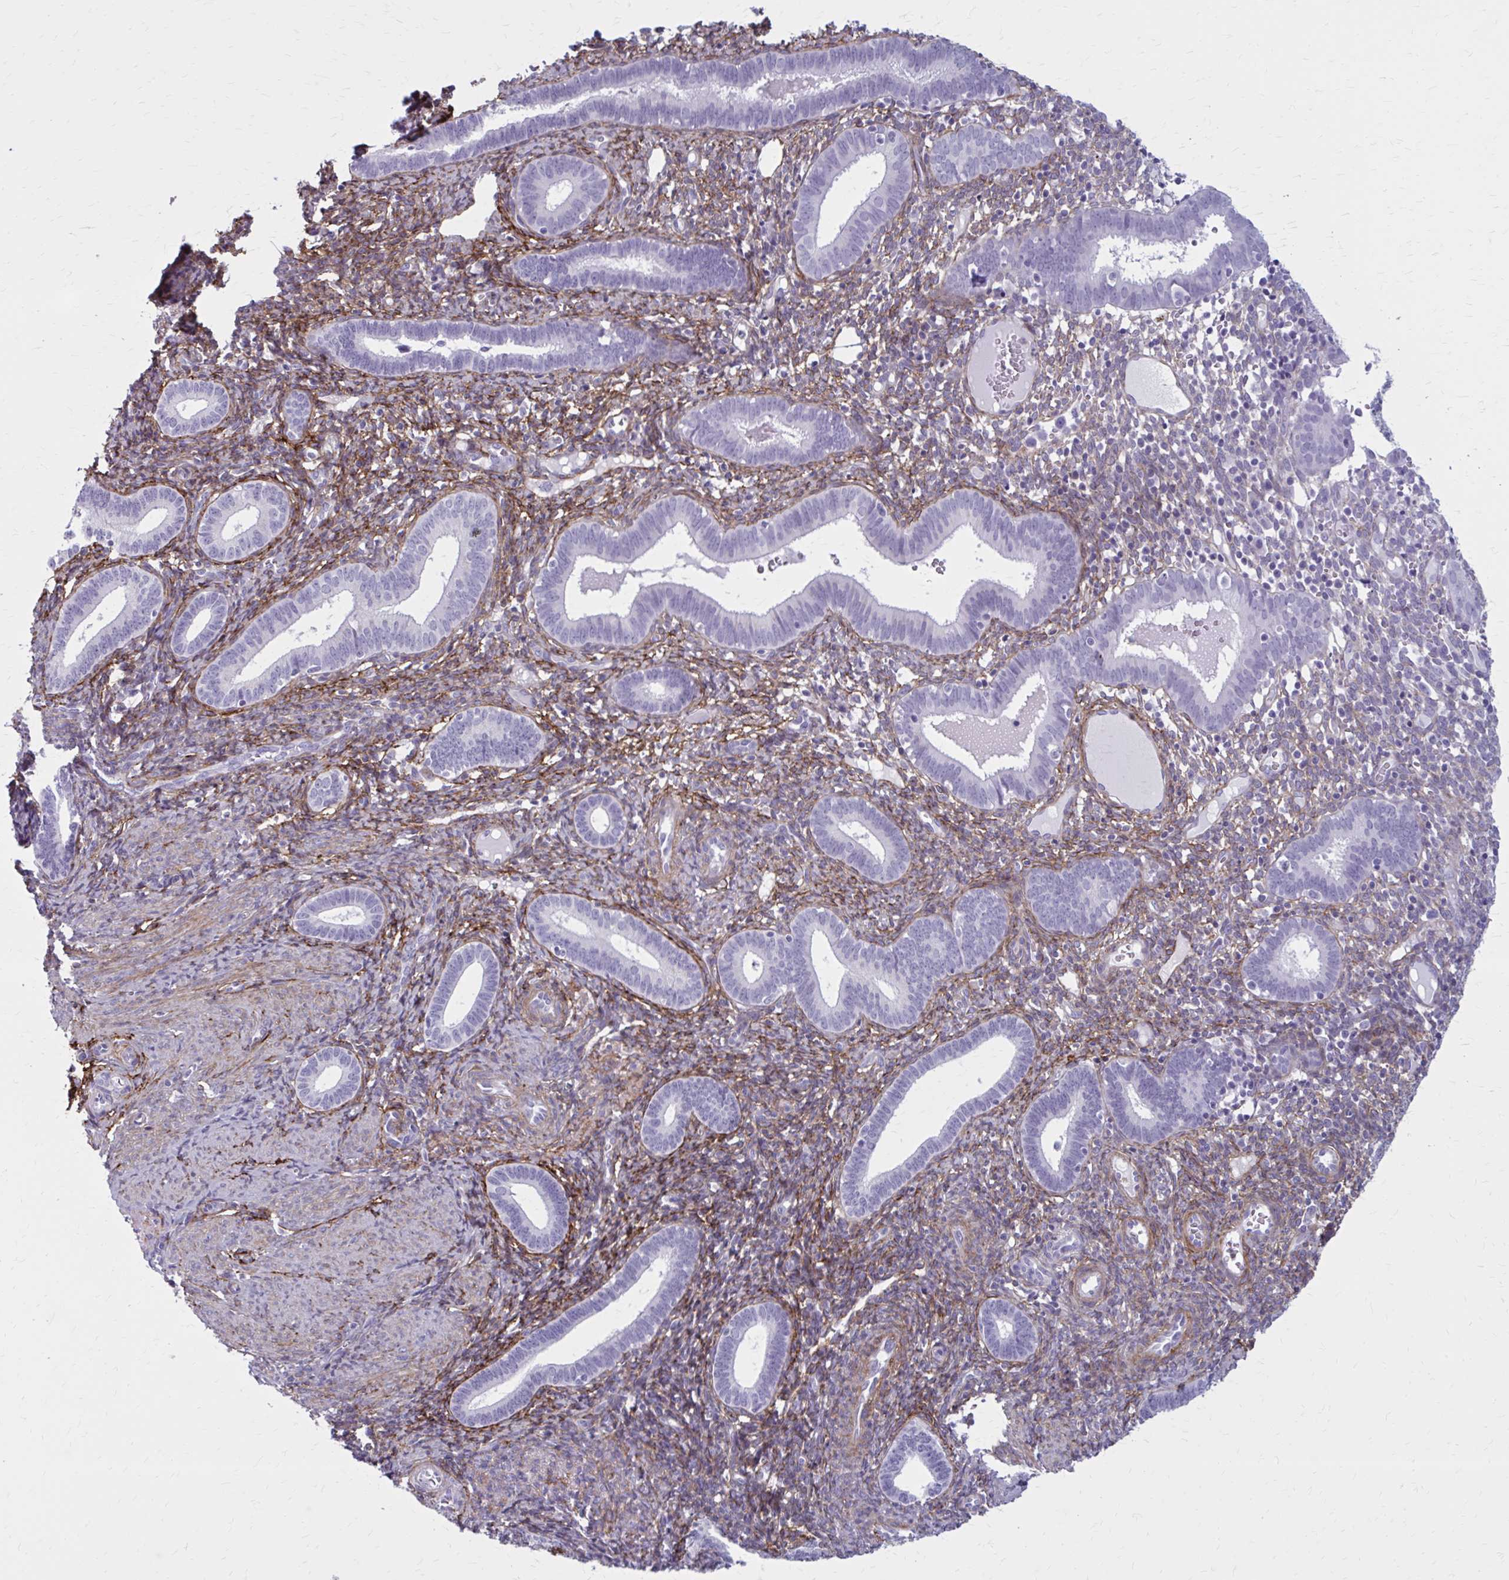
{"staining": {"intensity": "moderate", "quantity": "25%-75%", "location": "cytoplasmic/membranous"}, "tissue": "endometrium", "cell_type": "Cells in endometrial stroma", "image_type": "normal", "snomed": [{"axis": "morphology", "description": "Normal tissue, NOS"}, {"axis": "topography", "description": "Endometrium"}], "caption": "Protein positivity by IHC demonstrates moderate cytoplasmic/membranous positivity in approximately 25%-75% of cells in endometrial stroma in unremarkable endometrium.", "gene": "AKAP12", "patient": {"sex": "female", "age": 41}}